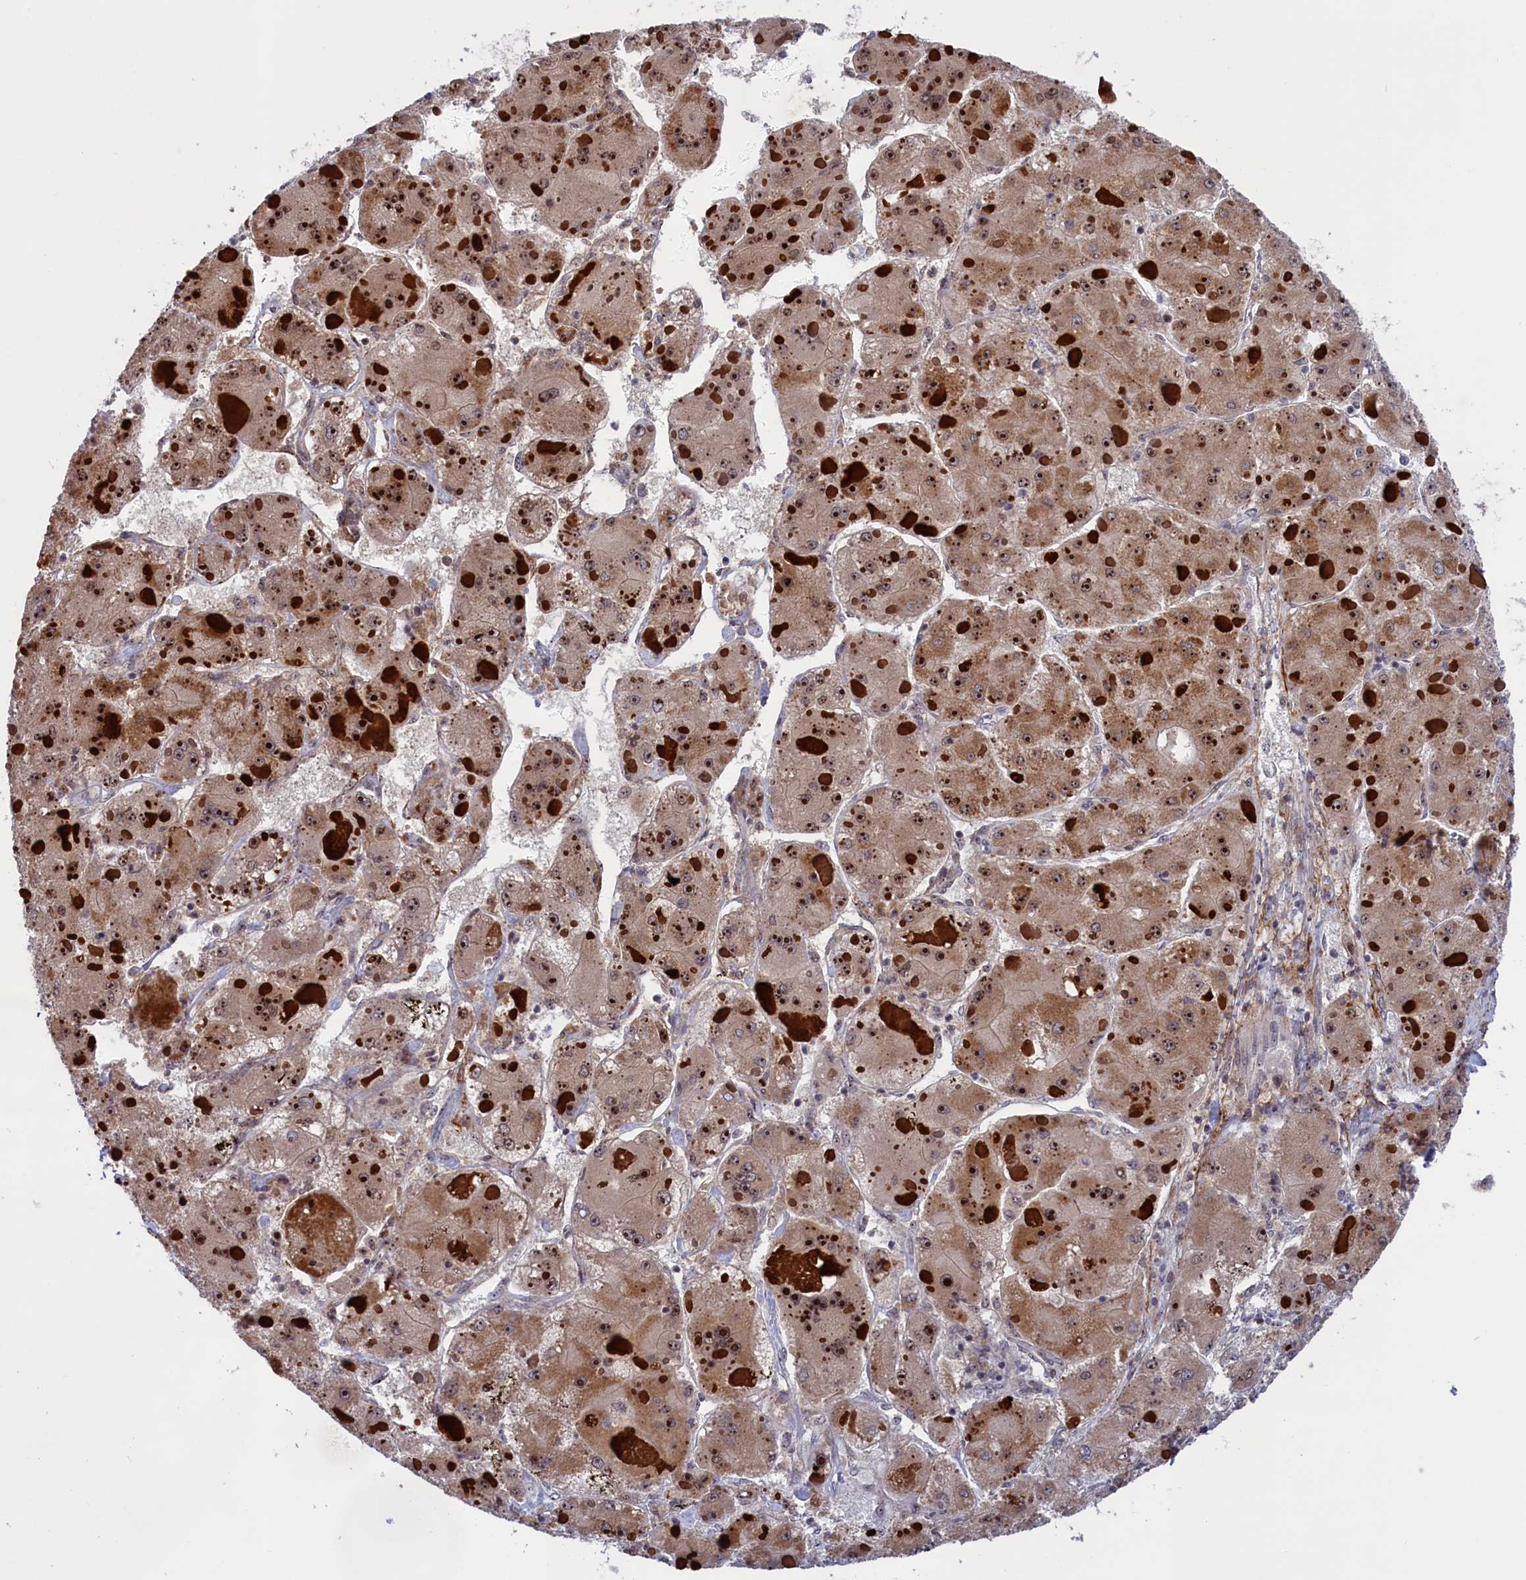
{"staining": {"intensity": "moderate", "quantity": ">75%", "location": "cytoplasmic/membranous,nuclear"}, "tissue": "liver cancer", "cell_type": "Tumor cells", "image_type": "cancer", "snomed": [{"axis": "morphology", "description": "Carcinoma, Hepatocellular, NOS"}, {"axis": "topography", "description": "Liver"}], "caption": "Tumor cells display moderate cytoplasmic/membranous and nuclear staining in approximately >75% of cells in hepatocellular carcinoma (liver).", "gene": "PPAN", "patient": {"sex": "female", "age": 73}}